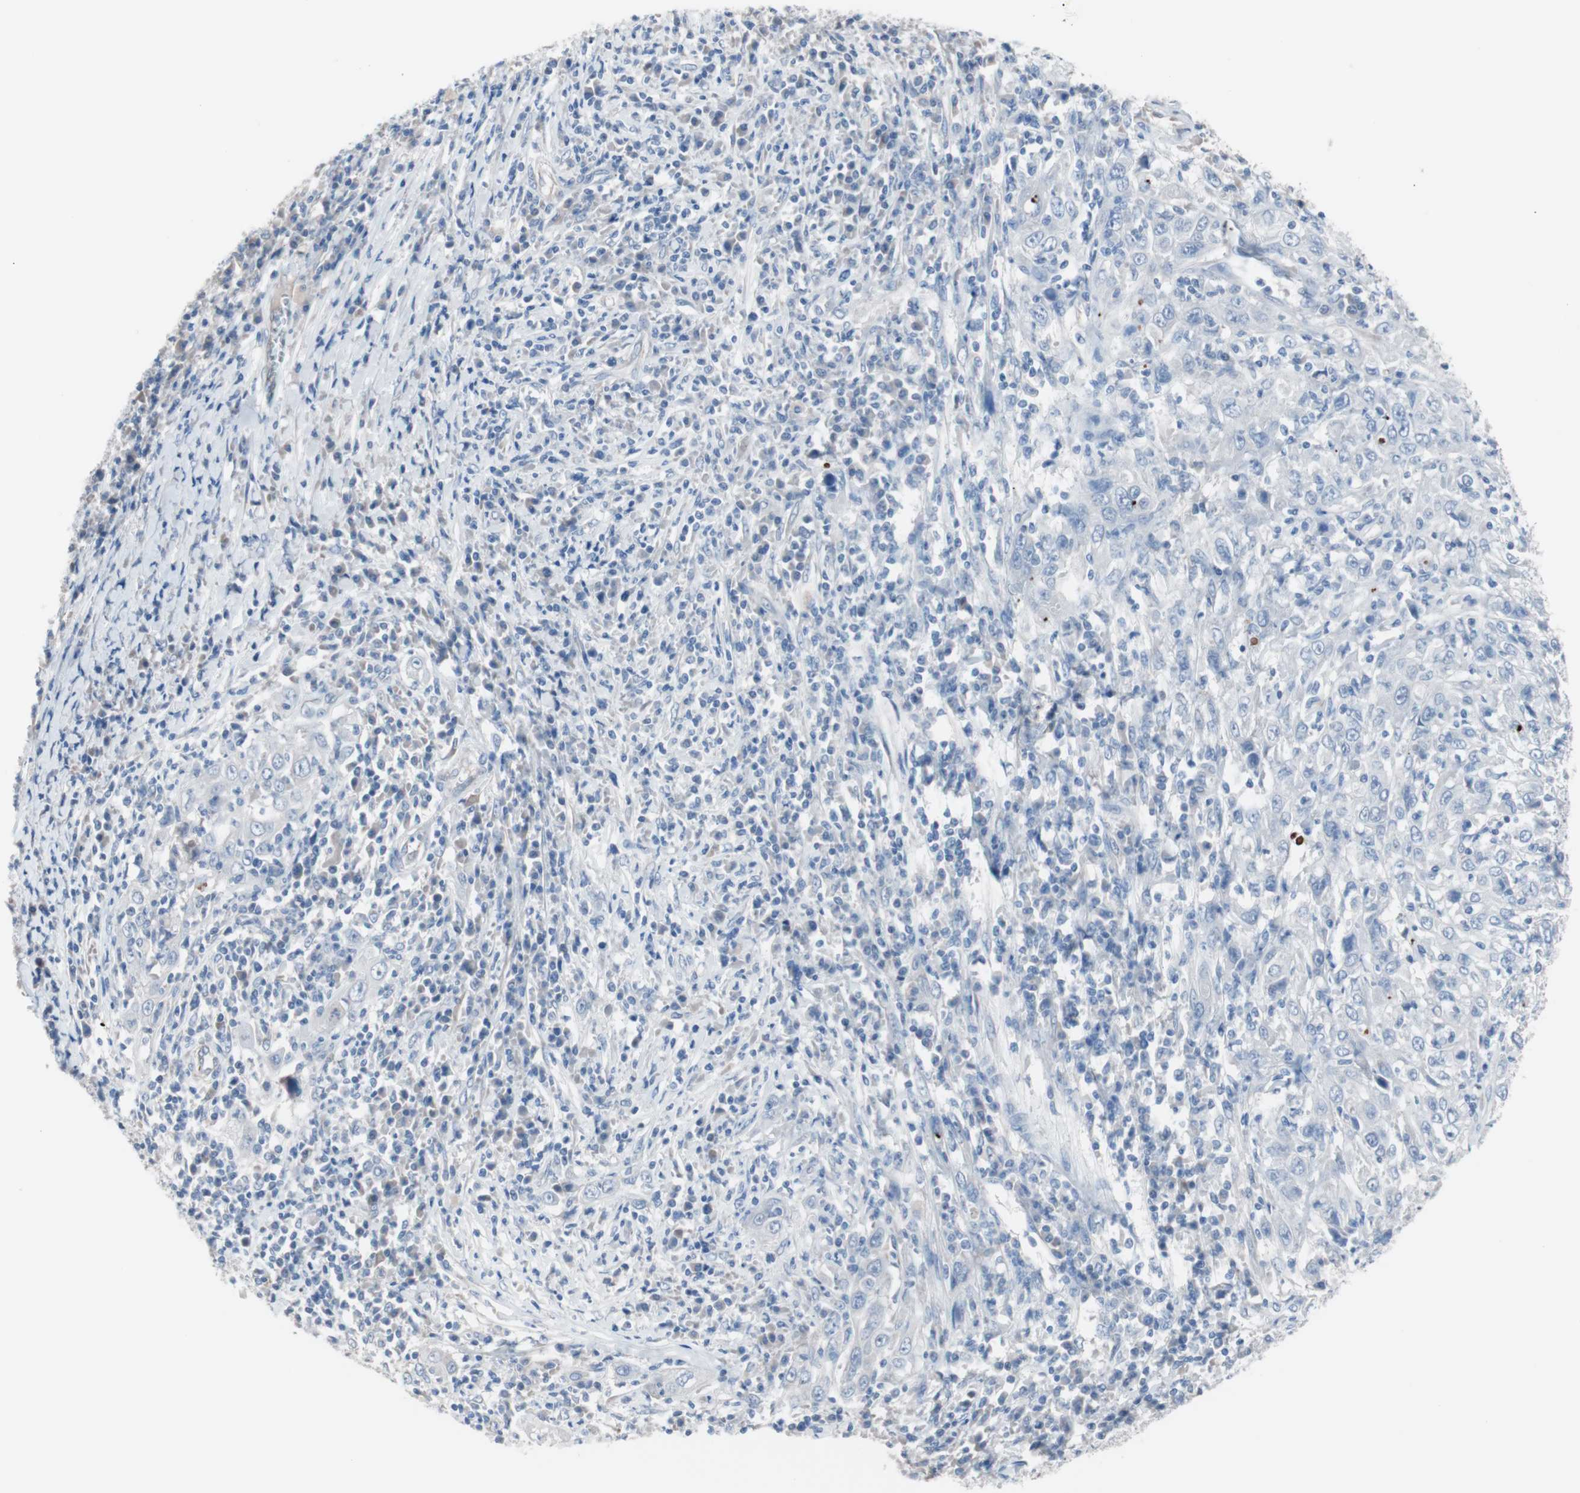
{"staining": {"intensity": "negative", "quantity": "none", "location": "none"}, "tissue": "cervical cancer", "cell_type": "Tumor cells", "image_type": "cancer", "snomed": [{"axis": "morphology", "description": "Squamous cell carcinoma, NOS"}, {"axis": "topography", "description": "Cervix"}], "caption": "Photomicrograph shows no significant protein expression in tumor cells of squamous cell carcinoma (cervical).", "gene": "ULBP1", "patient": {"sex": "female", "age": 46}}